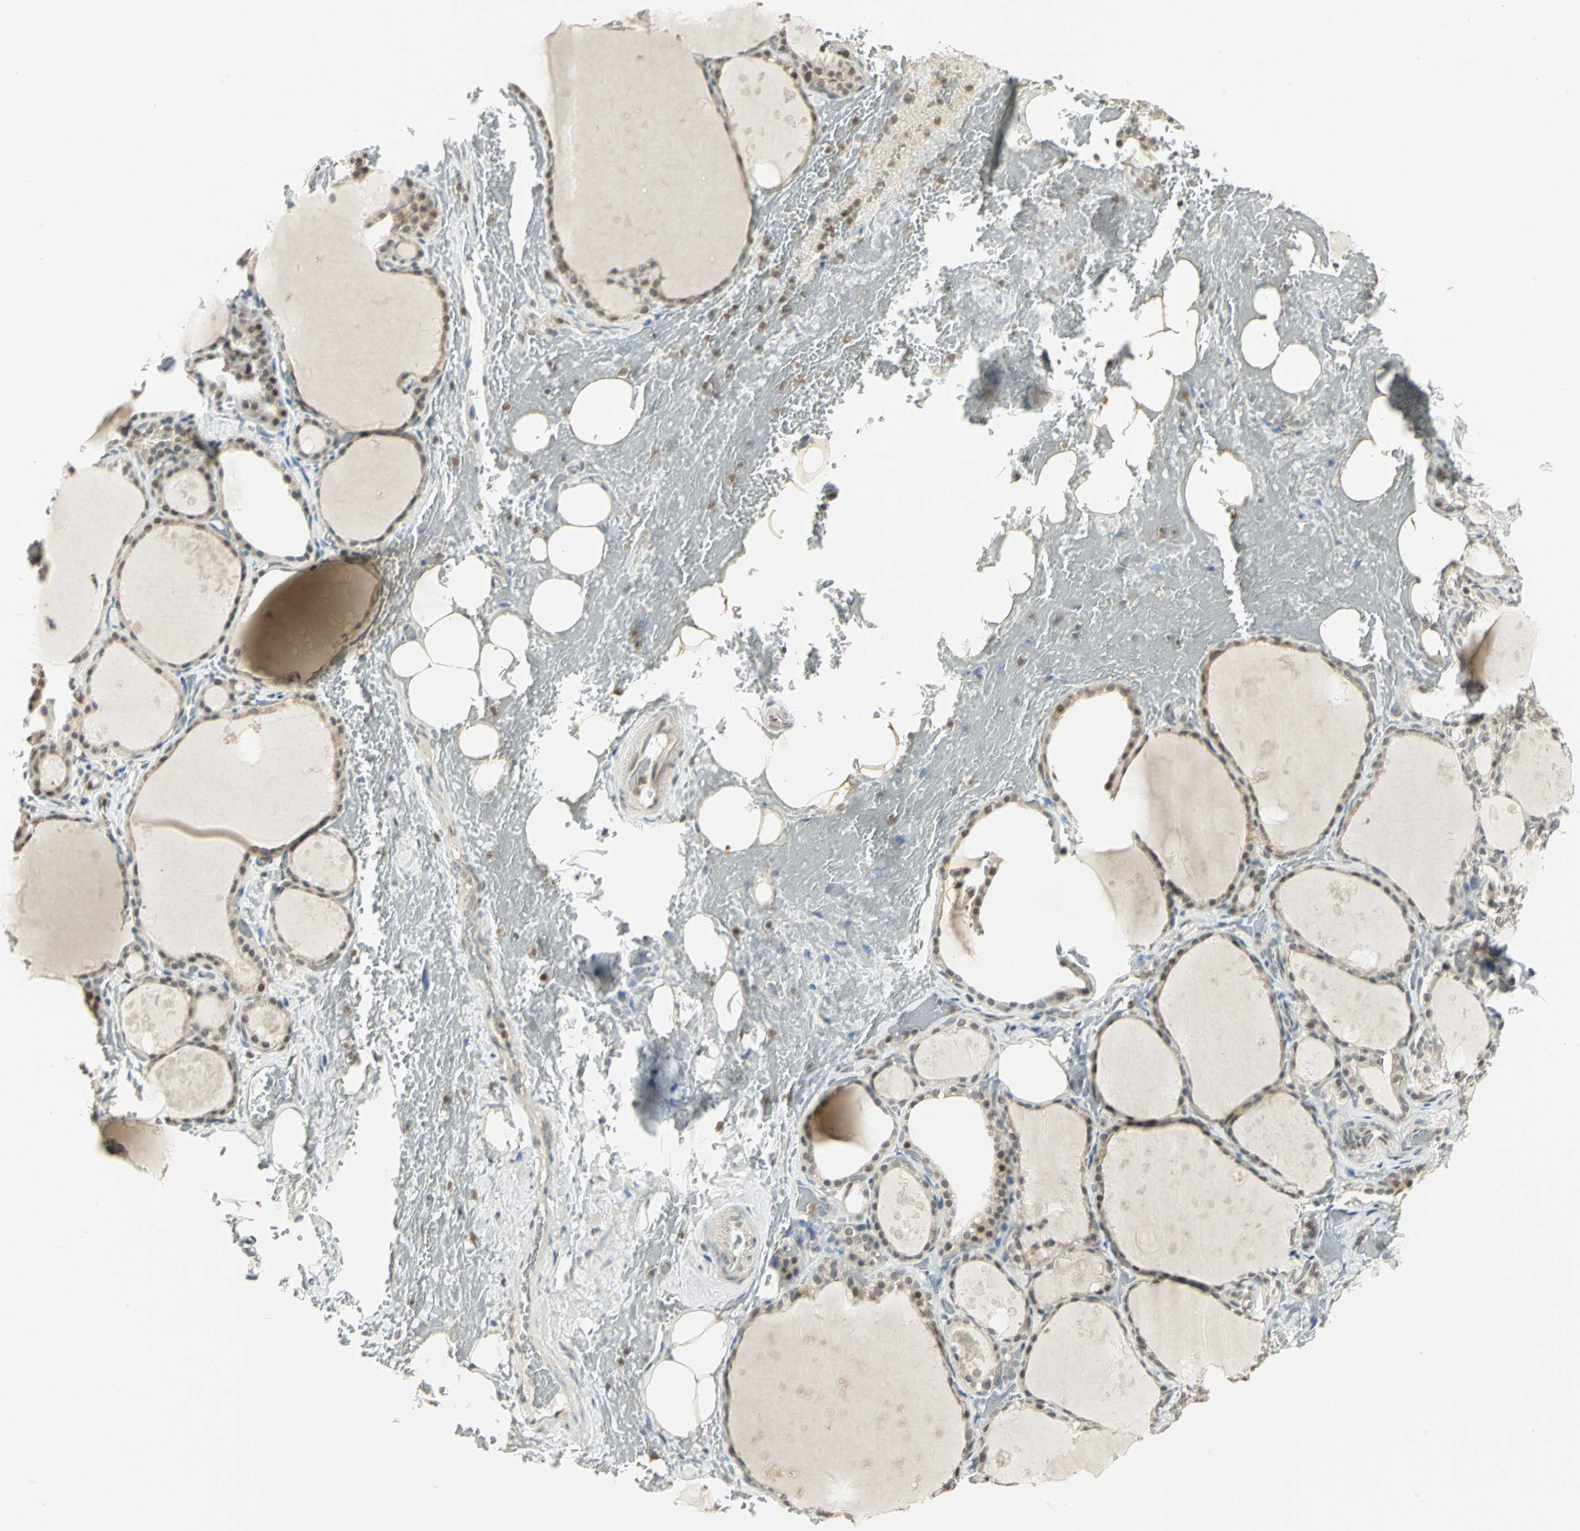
{"staining": {"intensity": "weak", "quantity": "25%-75%", "location": "cytoplasmic/membranous"}, "tissue": "thyroid gland", "cell_type": "Glandular cells", "image_type": "normal", "snomed": [{"axis": "morphology", "description": "Normal tissue, NOS"}, {"axis": "topography", "description": "Thyroid gland"}], "caption": "A brown stain highlights weak cytoplasmic/membranous positivity of a protein in glandular cells of unremarkable thyroid gland.", "gene": "SMARCA5", "patient": {"sex": "male", "age": 61}}